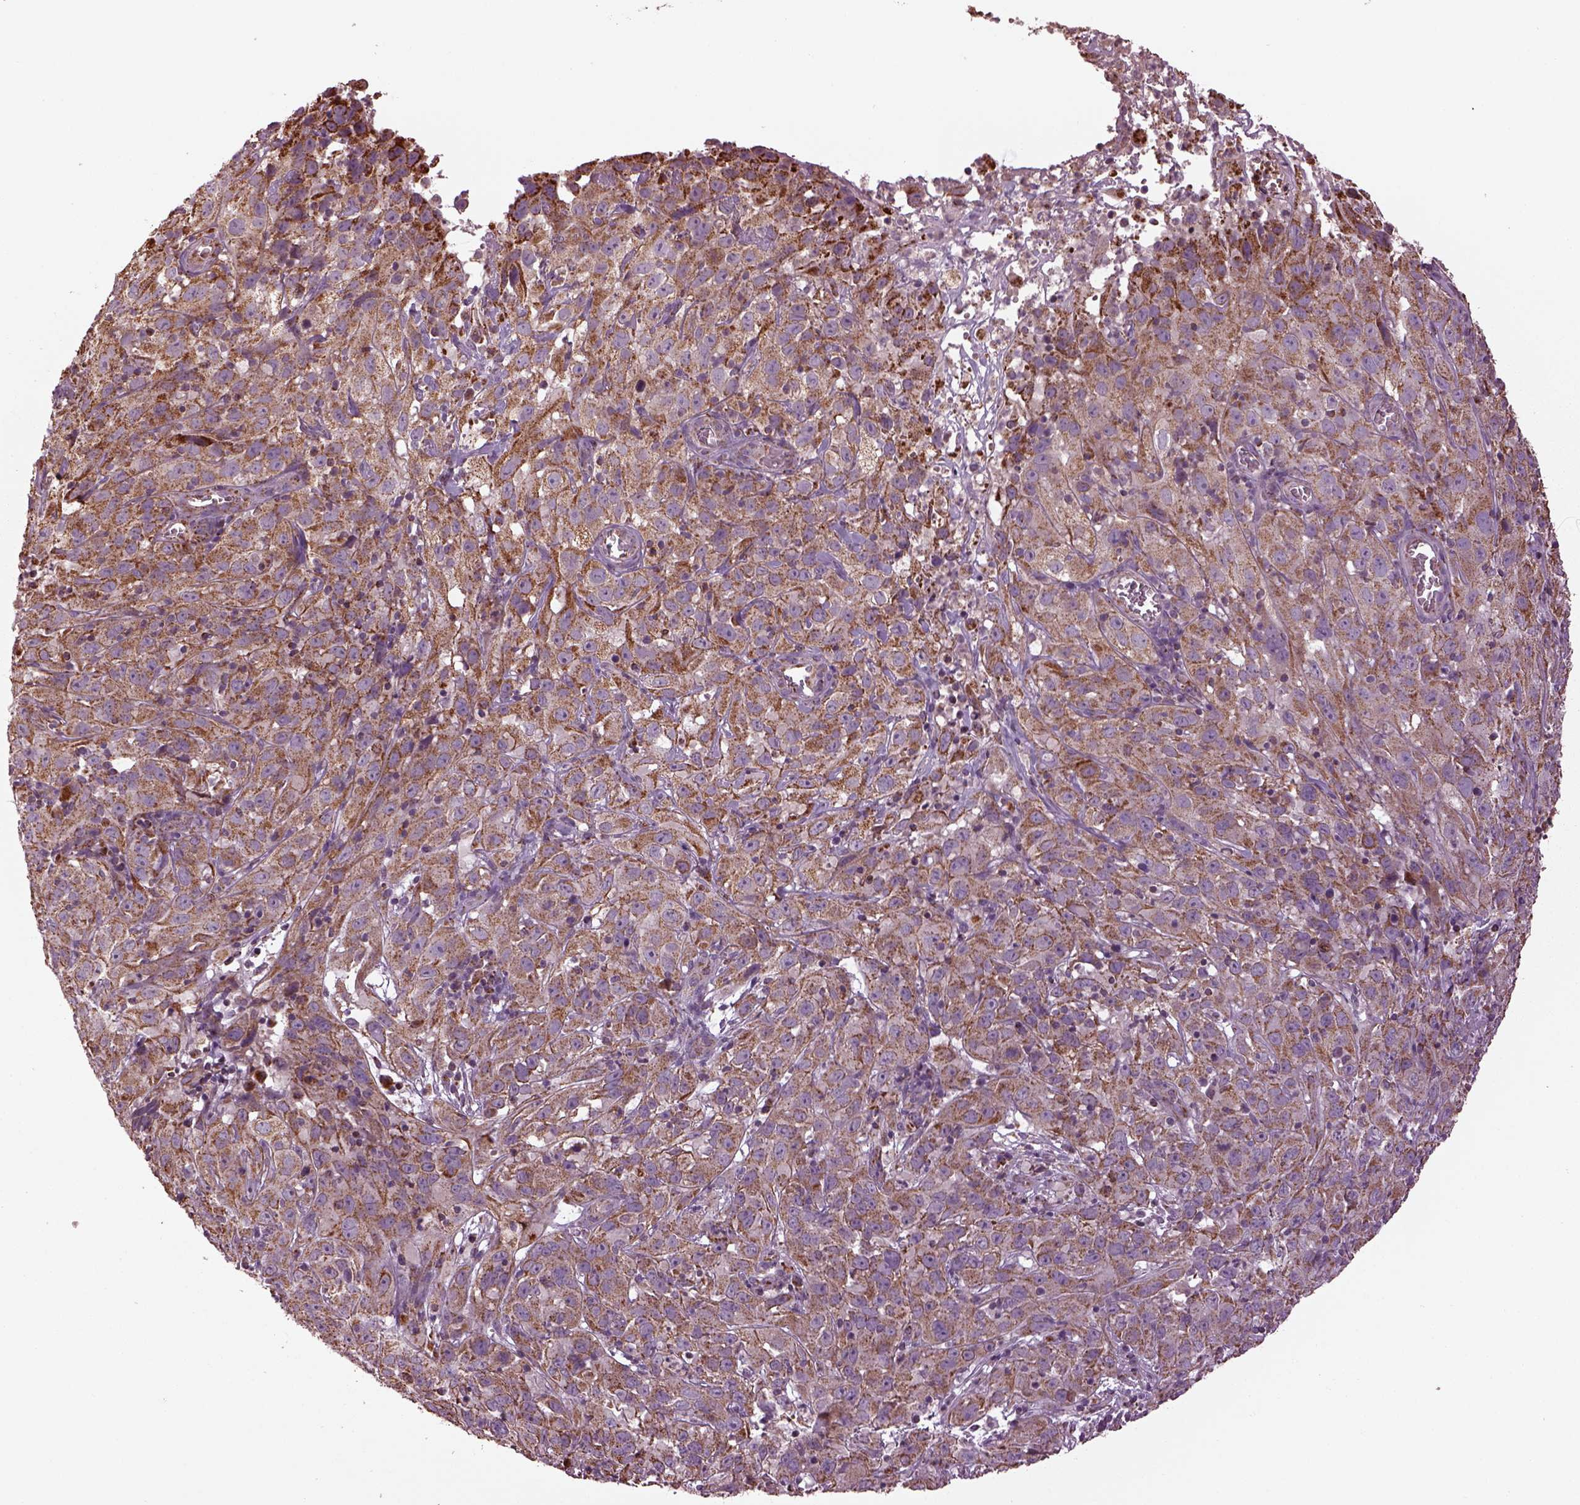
{"staining": {"intensity": "moderate", "quantity": "25%-75%", "location": "cytoplasmic/membranous"}, "tissue": "cervical cancer", "cell_type": "Tumor cells", "image_type": "cancer", "snomed": [{"axis": "morphology", "description": "Squamous cell carcinoma, NOS"}, {"axis": "topography", "description": "Cervix"}], "caption": "About 25%-75% of tumor cells in human squamous cell carcinoma (cervical) exhibit moderate cytoplasmic/membranous protein expression as visualized by brown immunohistochemical staining.", "gene": "TMEM254", "patient": {"sex": "female", "age": 32}}